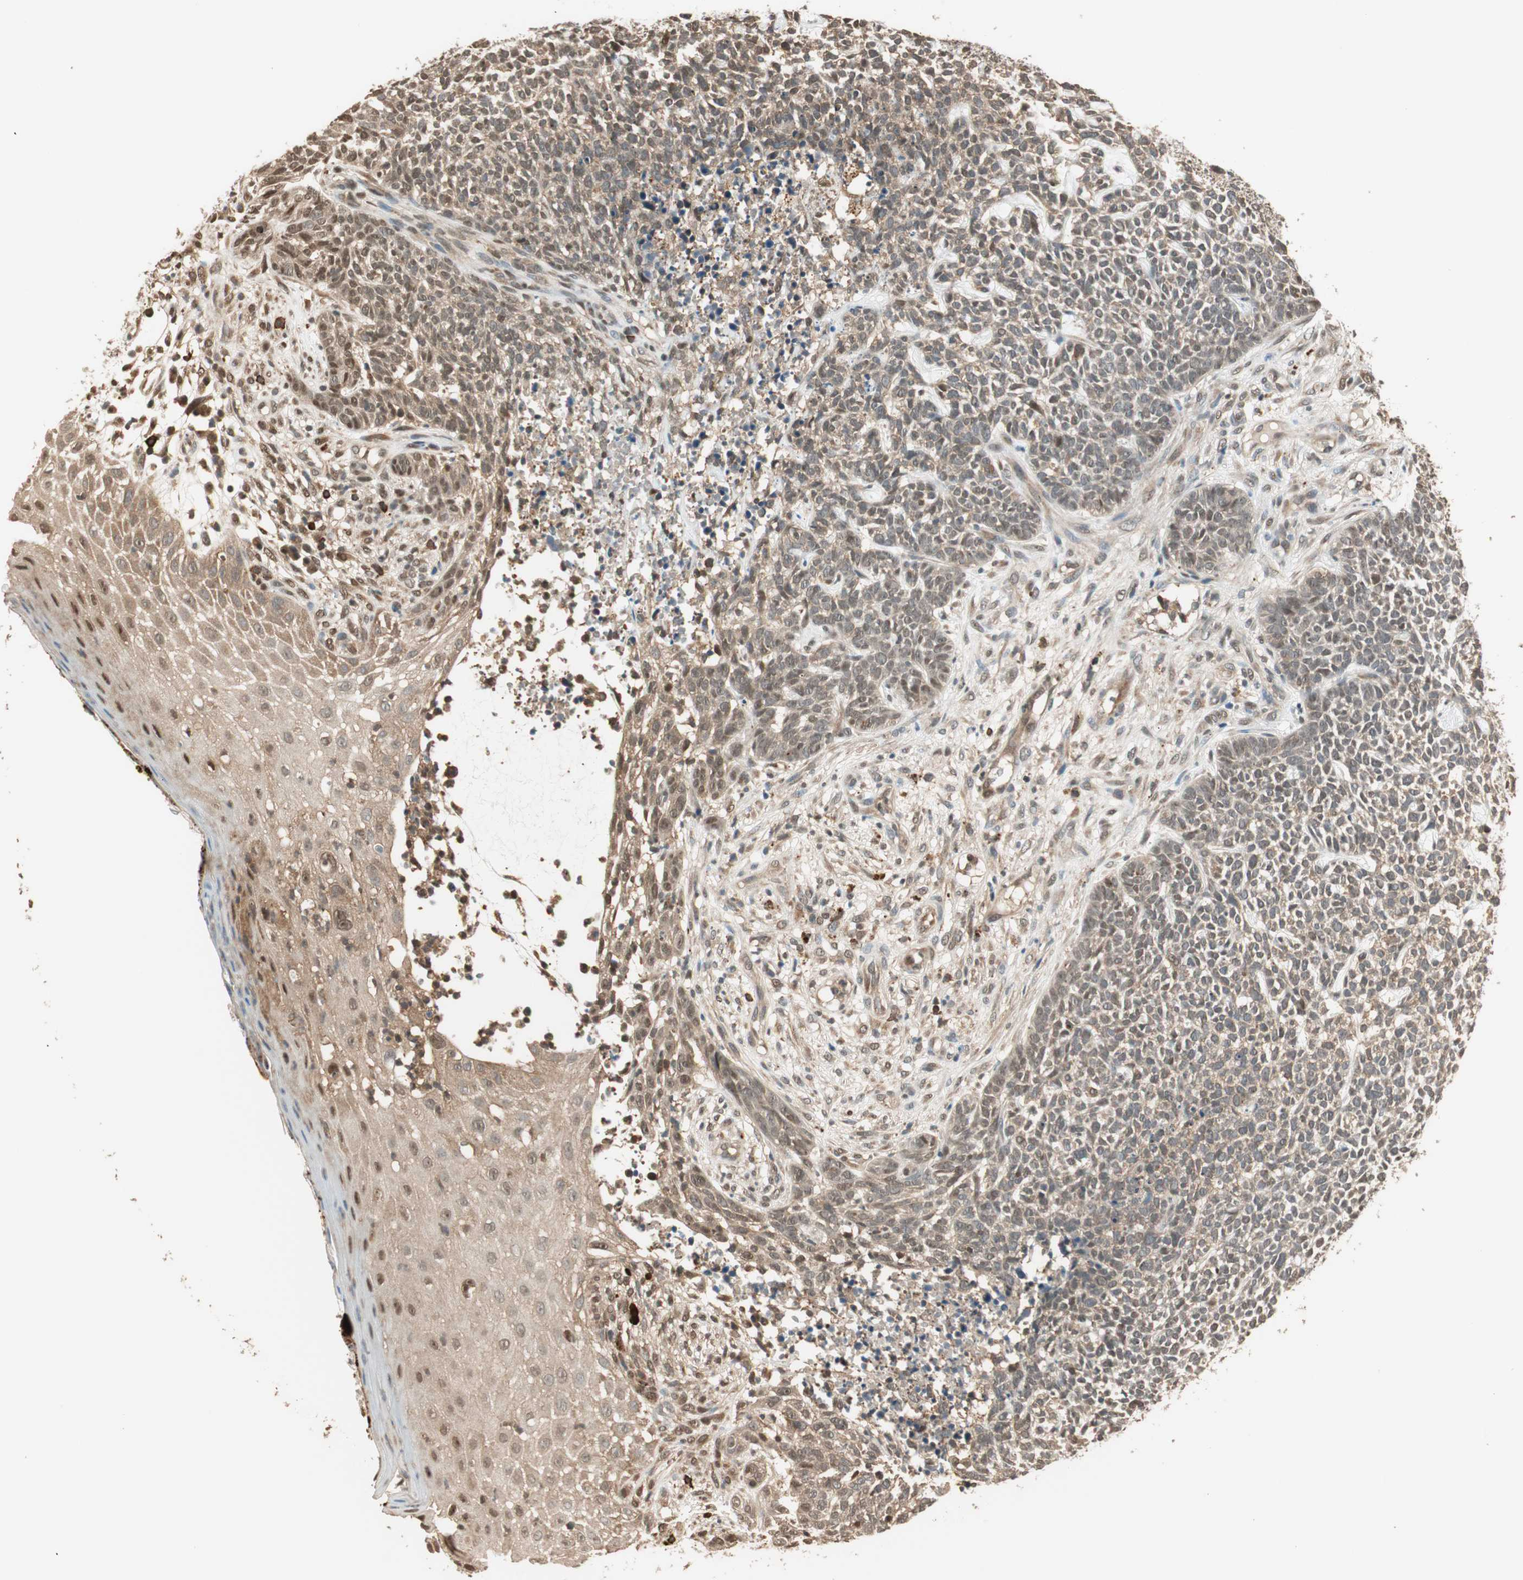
{"staining": {"intensity": "moderate", "quantity": ">75%", "location": "cytoplasmic/membranous,nuclear"}, "tissue": "skin cancer", "cell_type": "Tumor cells", "image_type": "cancer", "snomed": [{"axis": "morphology", "description": "Basal cell carcinoma"}, {"axis": "topography", "description": "Skin"}], "caption": "About >75% of tumor cells in human skin cancer show moderate cytoplasmic/membranous and nuclear protein positivity as visualized by brown immunohistochemical staining.", "gene": "ZNF443", "patient": {"sex": "female", "age": 84}}